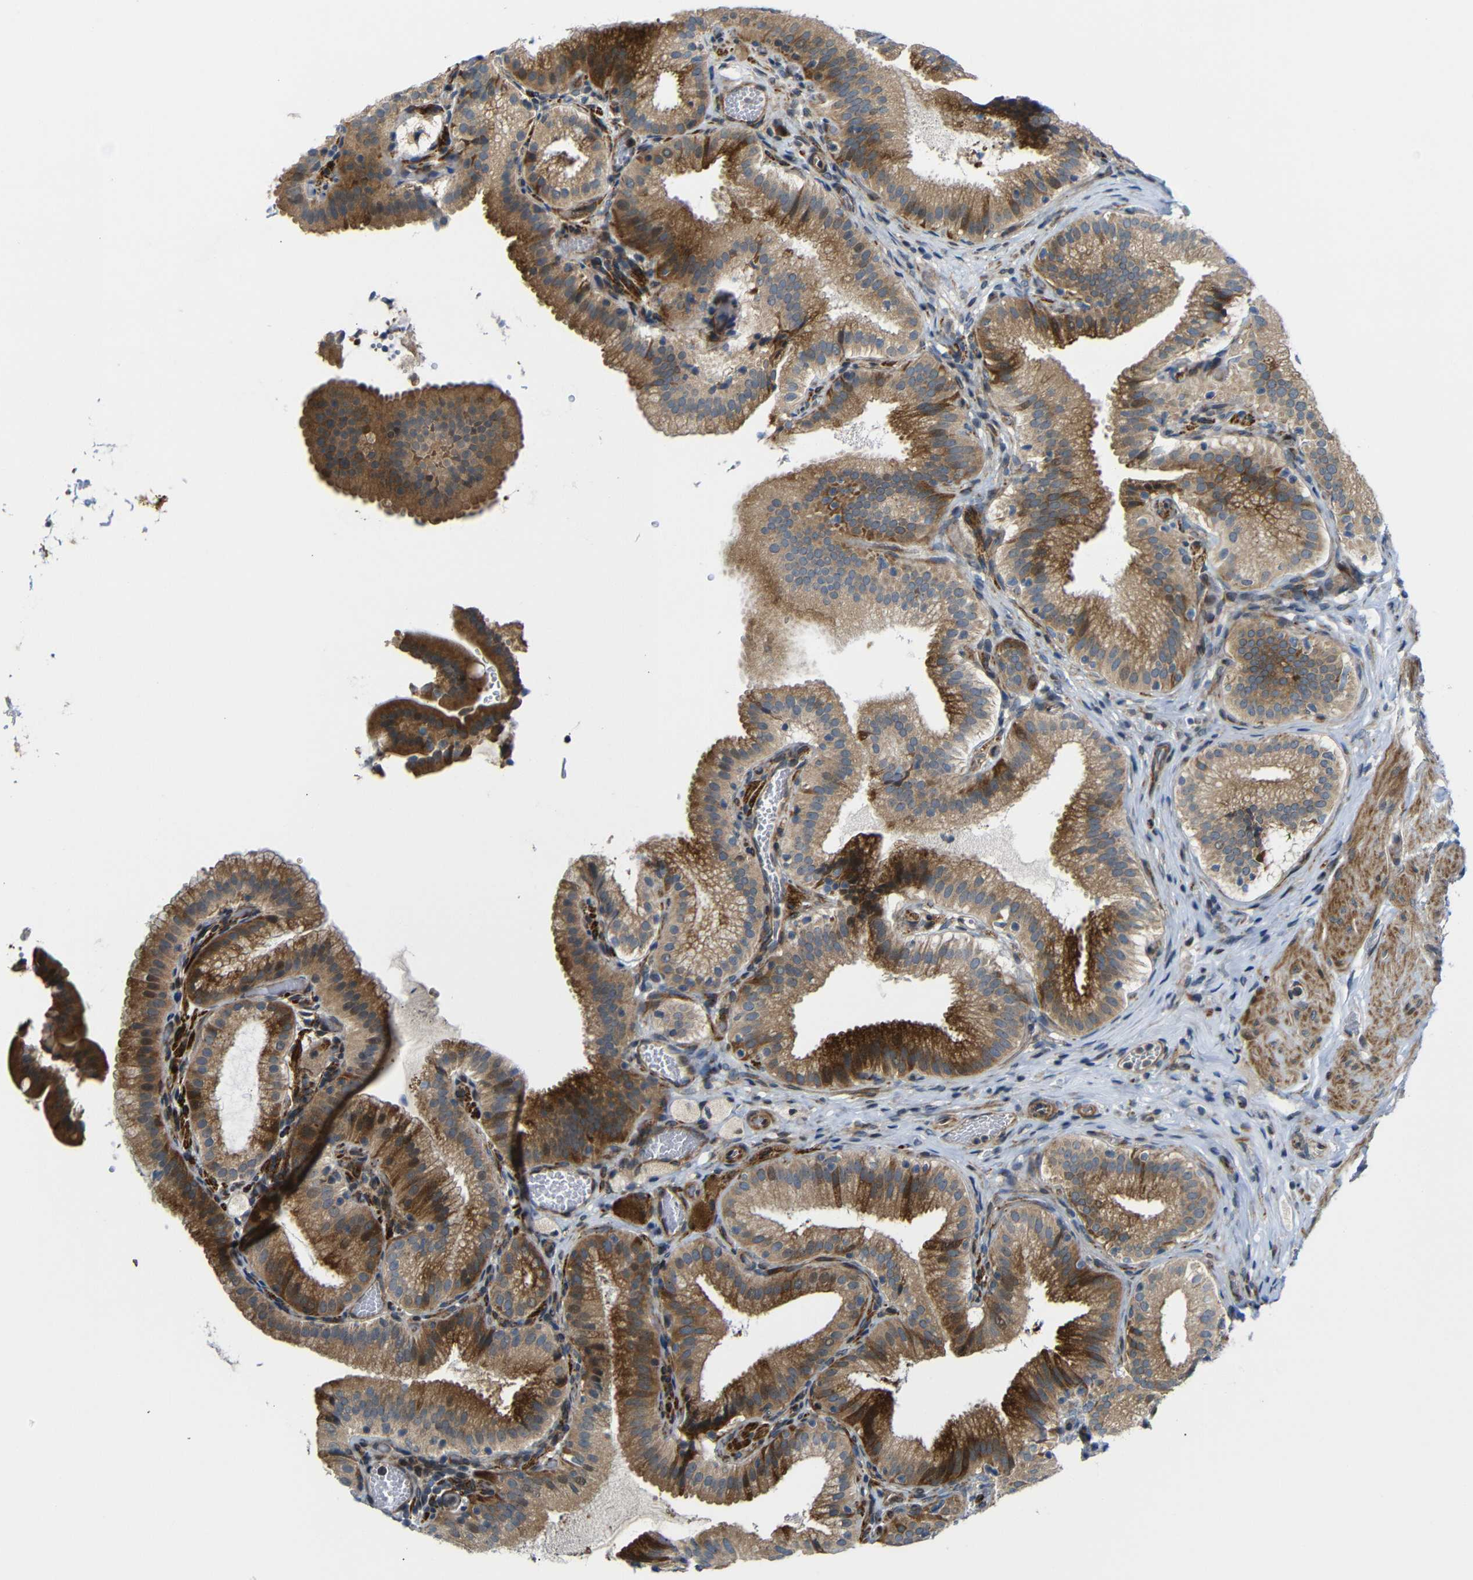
{"staining": {"intensity": "strong", "quantity": ">75%", "location": "cytoplasmic/membranous"}, "tissue": "gallbladder", "cell_type": "Glandular cells", "image_type": "normal", "snomed": [{"axis": "morphology", "description": "Normal tissue, NOS"}, {"axis": "topography", "description": "Gallbladder"}], "caption": "Protein staining reveals strong cytoplasmic/membranous expression in about >75% of glandular cells in benign gallbladder.", "gene": "P3H2", "patient": {"sex": "male", "age": 54}}